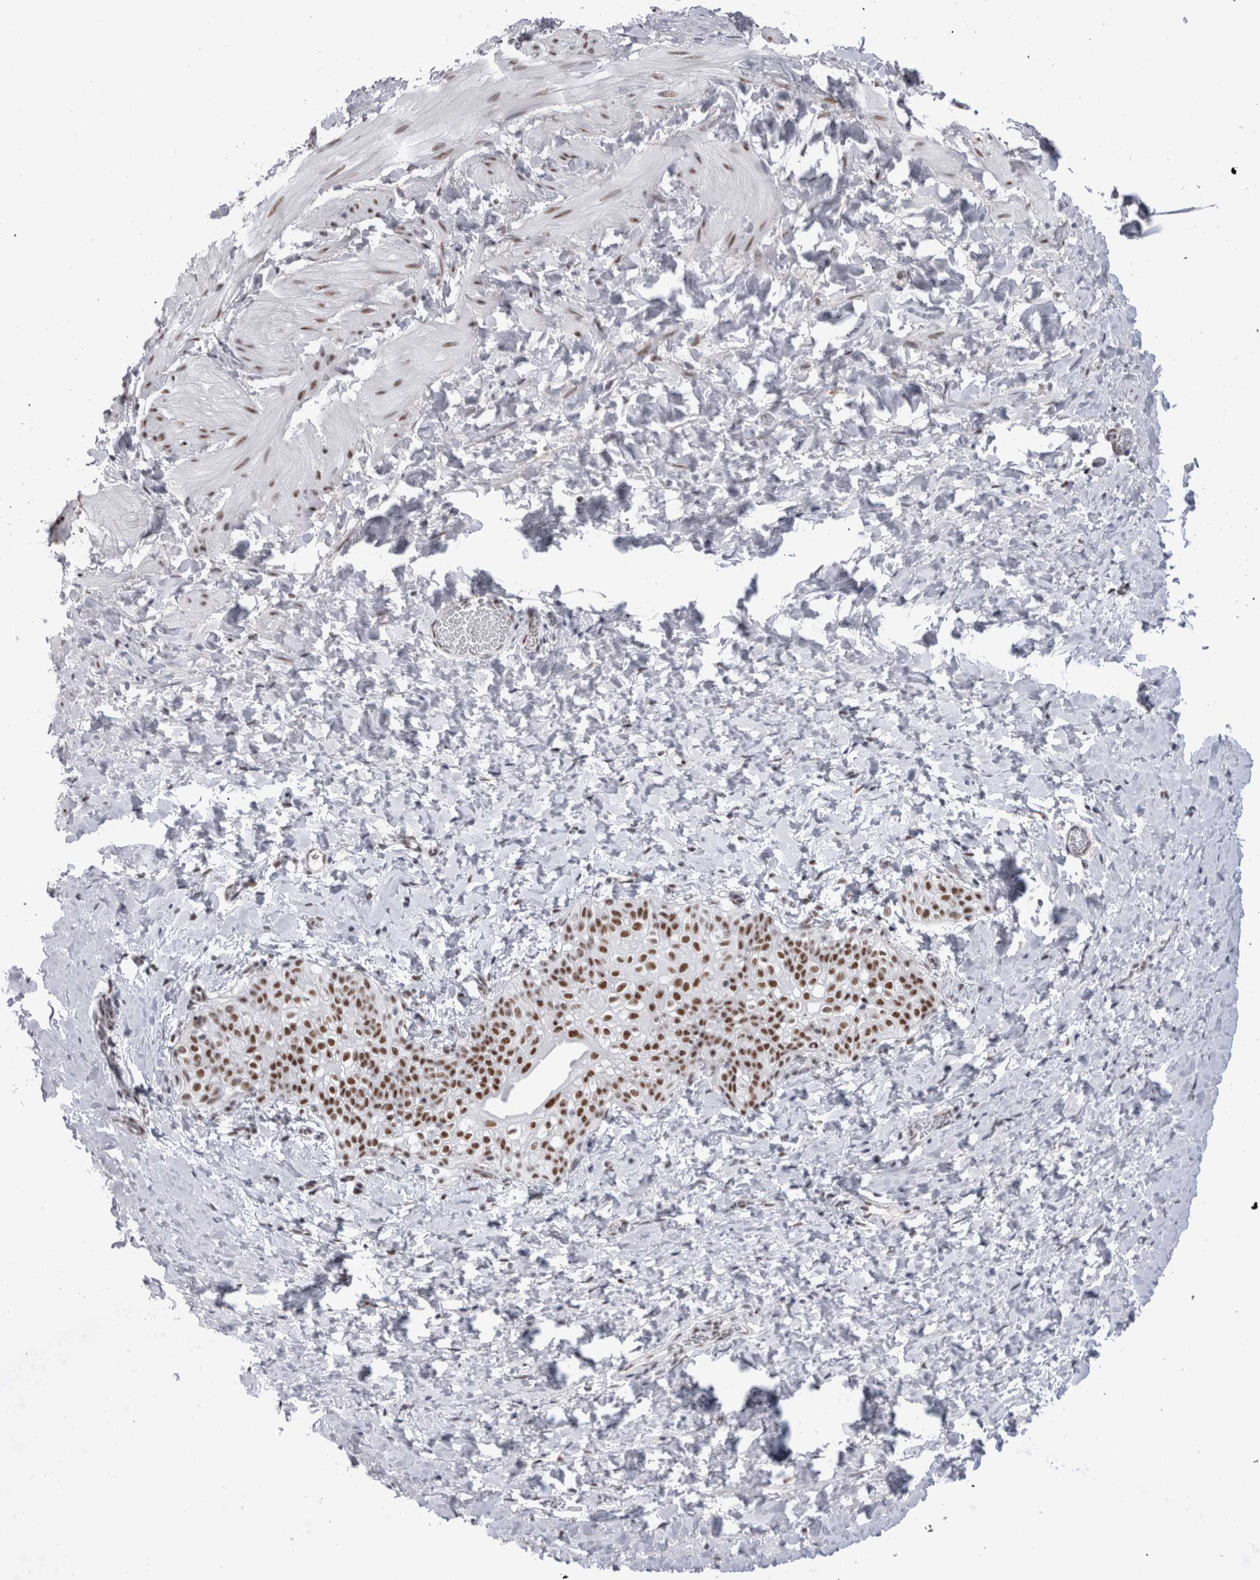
{"staining": {"intensity": "negative", "quantity": "none", "location": "none"}, "tissue": "smooth muscle", "cell_type": "Smooth muscle cells", "image_type": "normal", "snomed": [{"axis": "morphology", "description": "Normal tissue, NOS"}, {"axis": "topography", "description": "Smooth muscle"}], "caption": "Protein analysis of unremarkable smooth muscle displays no significant expression in smooth muscle cells.", "gene": "API5", "patient": {"sex": "male", "age": 16}}